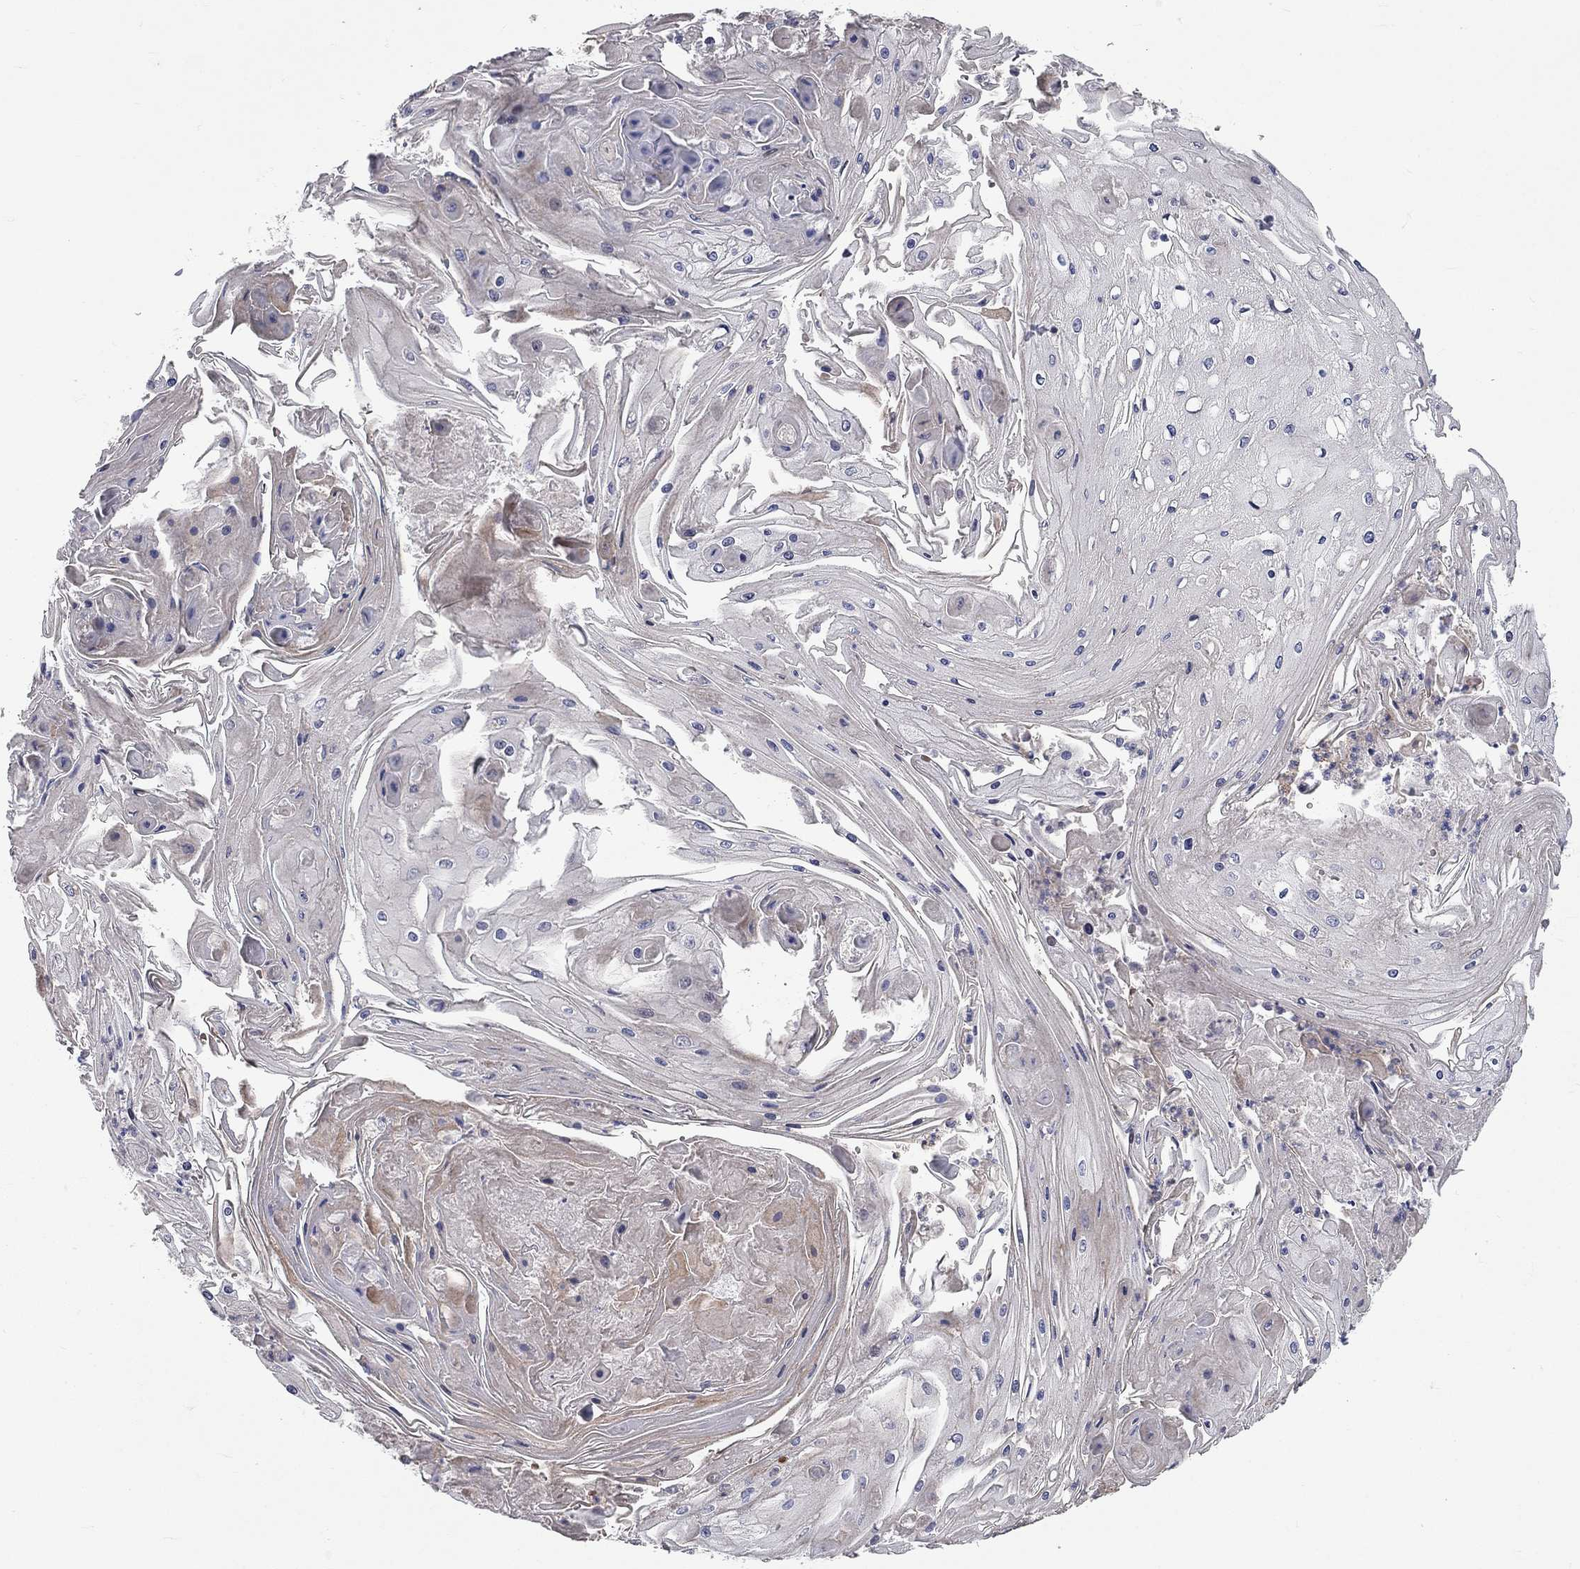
{"staining": {"intensity": "negative", "quantity": "none", "location": "none"}, "tissue": "skin cancer", "cell_type": "Tumor cells", "image_type": "cancer", "snomed": [{"axis": "morphology", "description": "Squamous cell carcinoma, NOS"}, {"axis": "topography", "description": "Skin"}], "caption": "Protein analysis of squamous cell carcinoma (skin) shows no significant staining in tumor cells. (IHC, brightfield microscopy, high magnification).", "gene": "KANSL1L", "patient": {"sex": "male", "age": 70}}